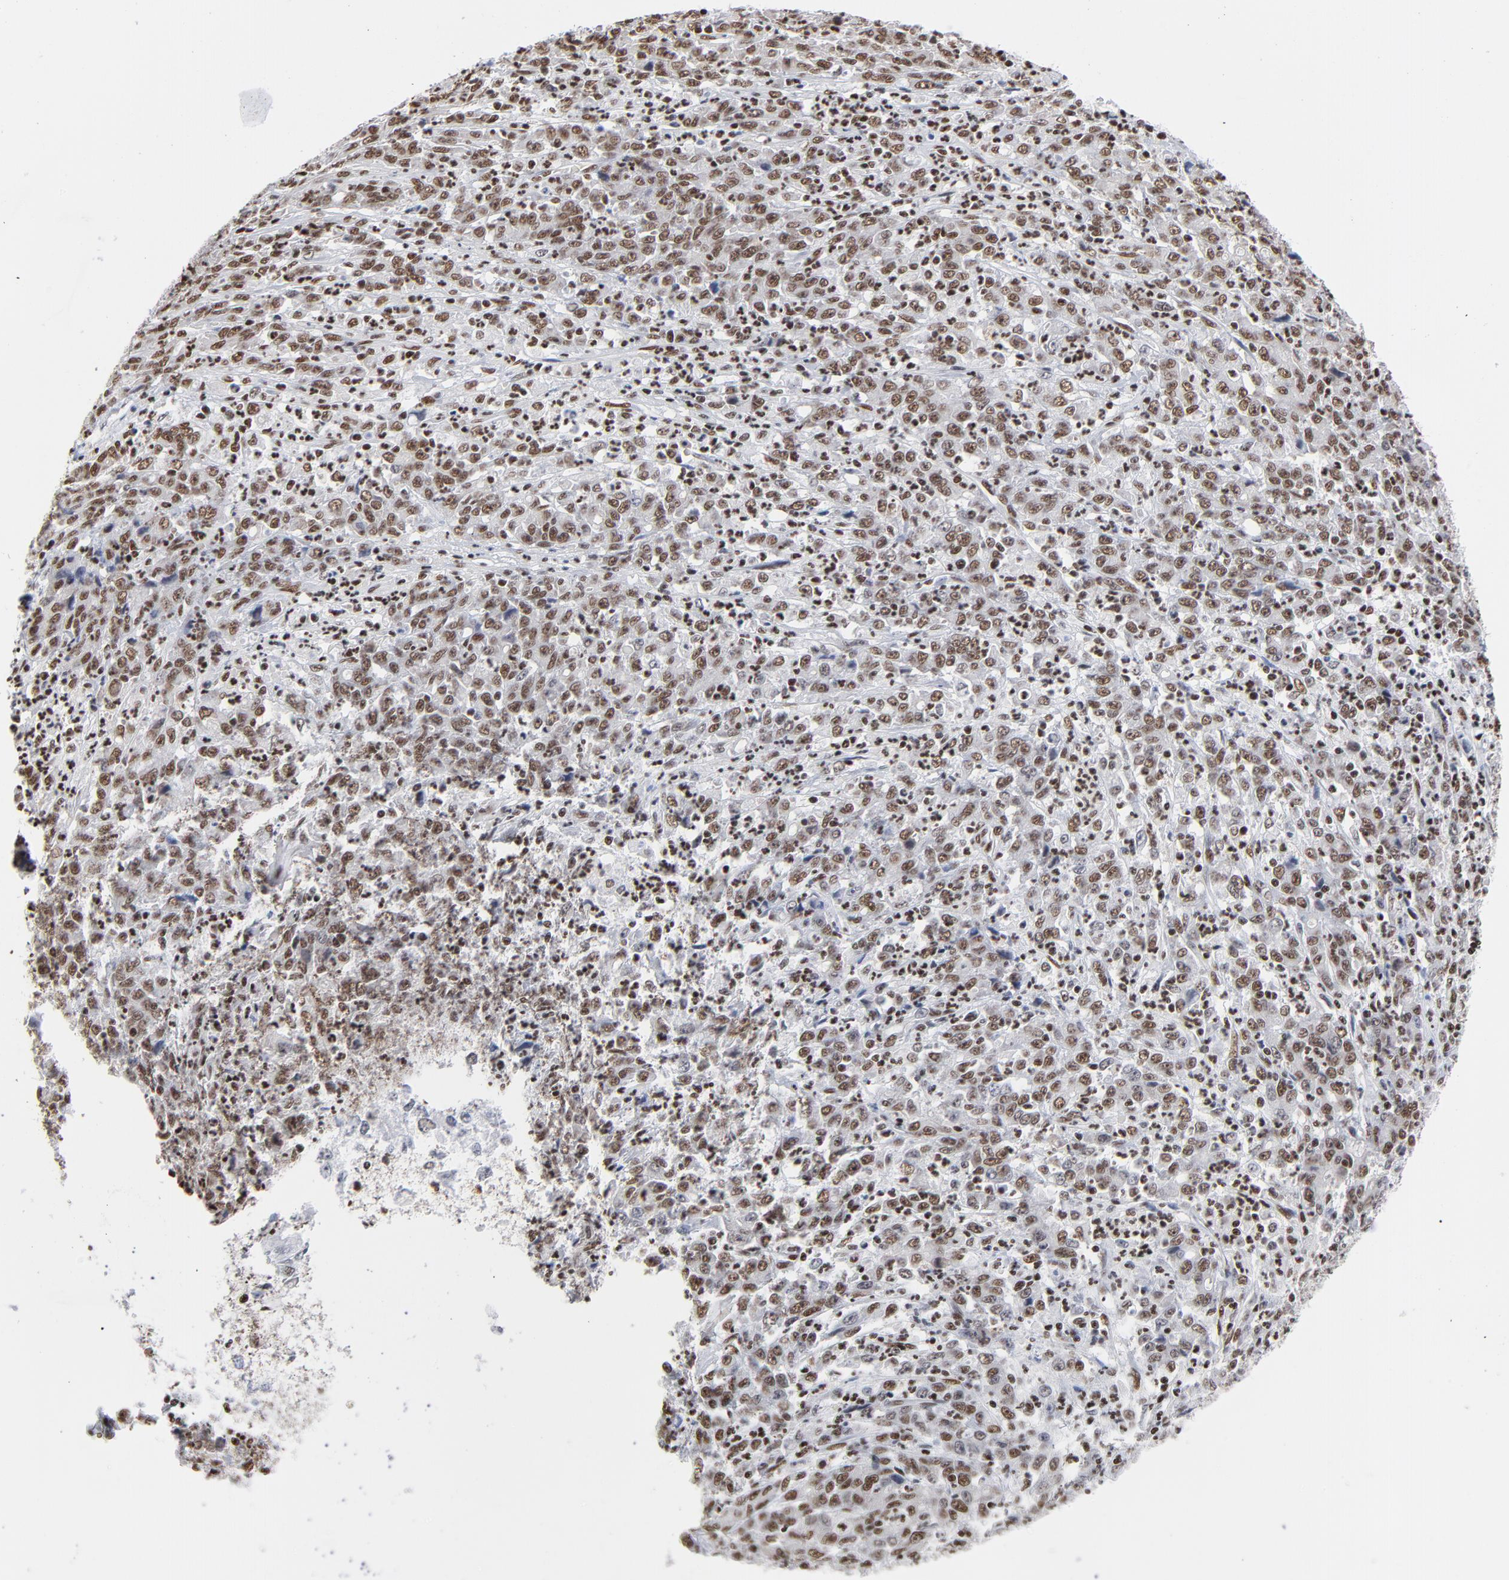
{"staining": {"intensity": "strong", "quantity": ">75%", "location": "nuclear"}, "tissue": "stomach cancer", "cell_type": "Tumor cells", "image_type": "cancer", "snomed": [{"axis": "morphology", "description": "Adenocarcinoma, NOS"}, {"axis": "topography", "description": "Stomach, lower"}], "caption": "There is high levels of strong nuclear positivity in tumor cells of stomach cancer (adenocarcinoma), as demonstrated by immunohistochemical staining (brown color).", "gene": "CREB1", "patient": {"sex": "female", "age": 71}}